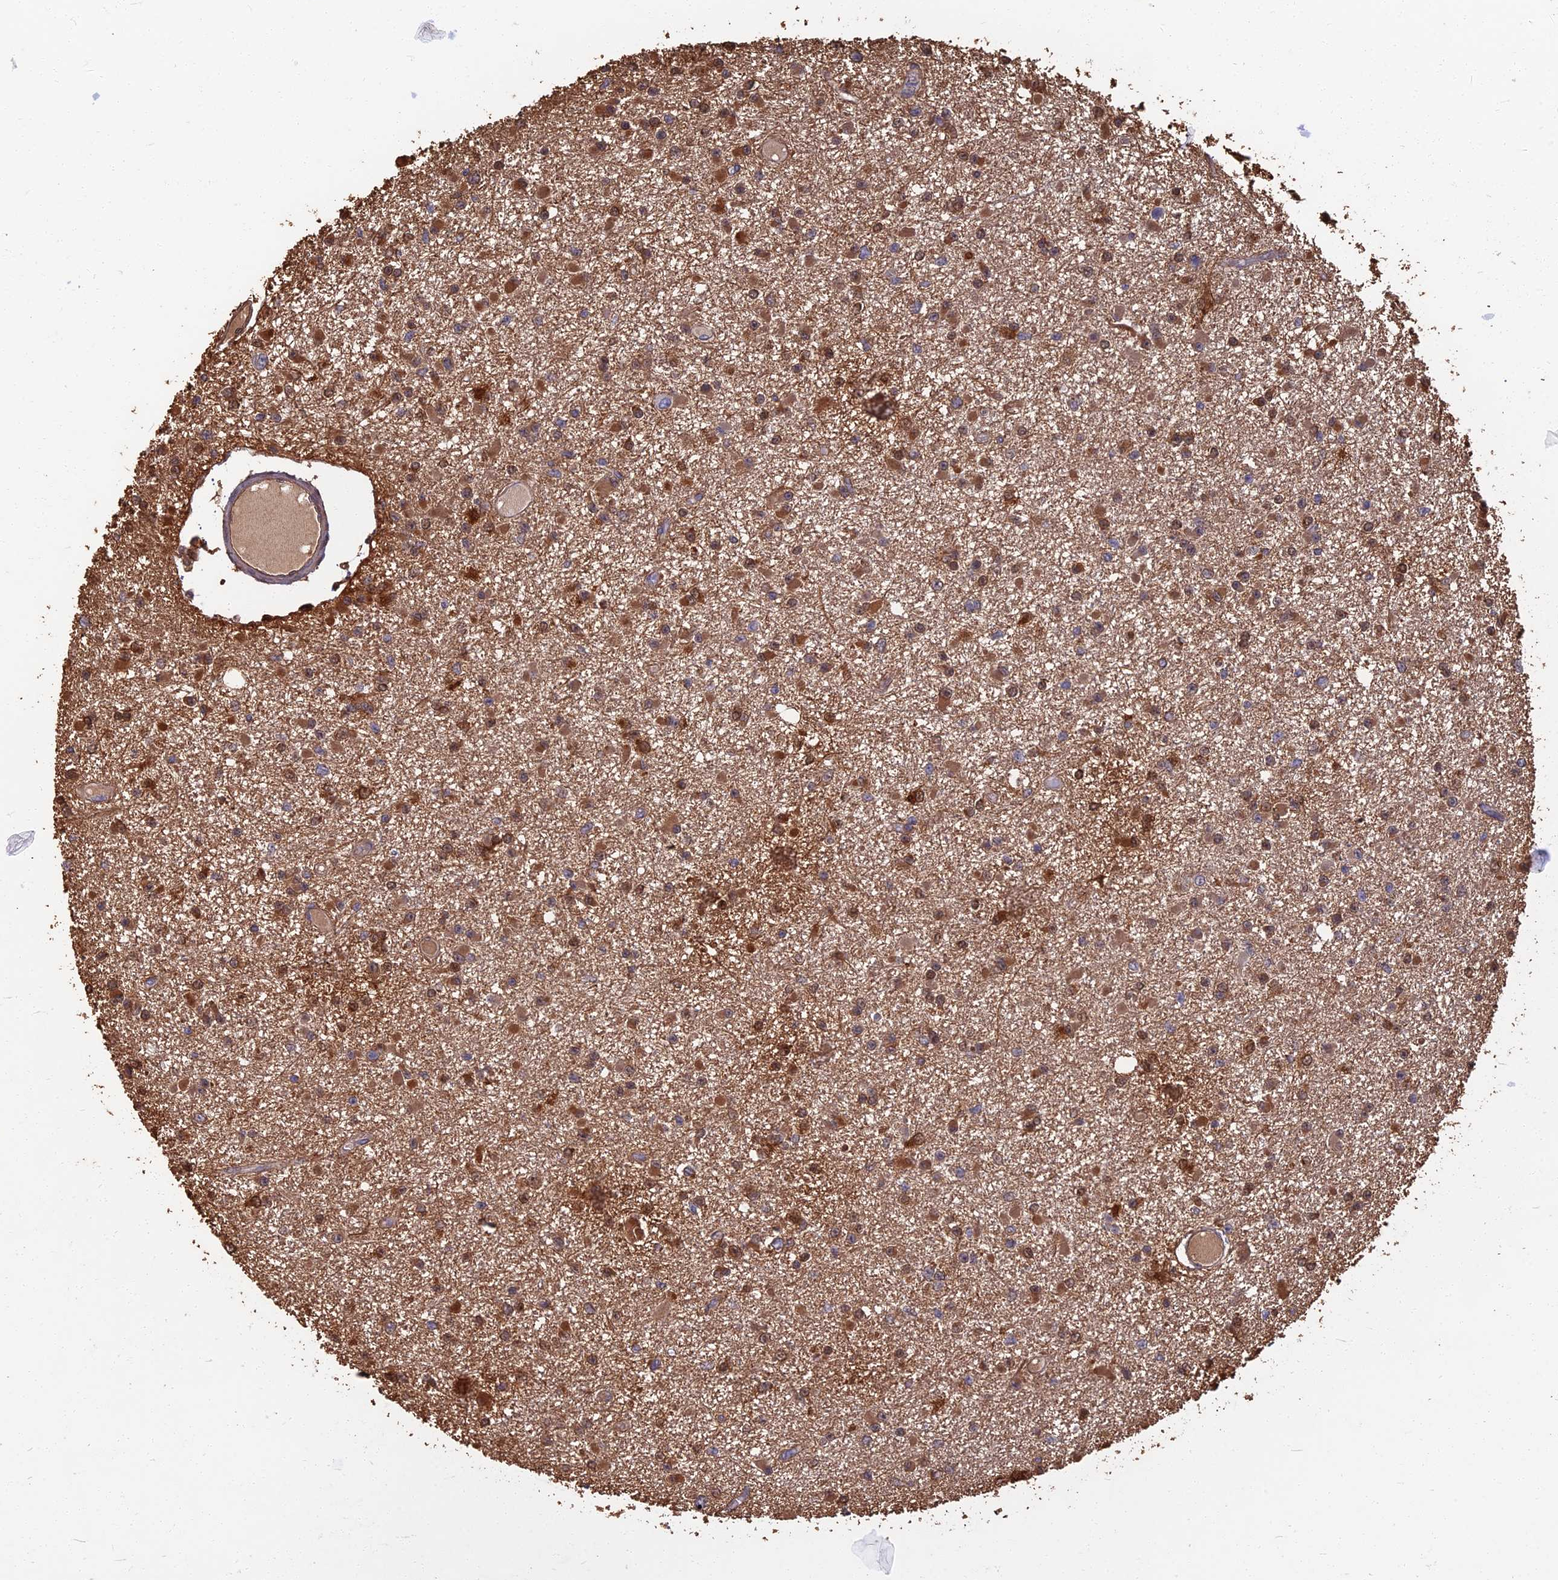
{"staining": {"intensity": "moderate", "quantity": ">75%", "location": "cytoplasmic/membranous"}, "tissue": "glioma", "cell_type": "Tumor cells", "image_type": "cancer", "snomed": [{"axis": "morphology", "description": "Glioma, malignant, Low grade"}, {"axis": "topography", "description": "Brain"}], "caption": "Moderate cytoplasmic/membranous positivity is present in approximately >75% of tumor cells in low-grade glioma (malignant). (DAB (3,3'-diaminobenzidine) IHC with brightfield microscopy, high magnification).", "gene": "LRRN3", "patient": {"sex": "female", "age": 22}}